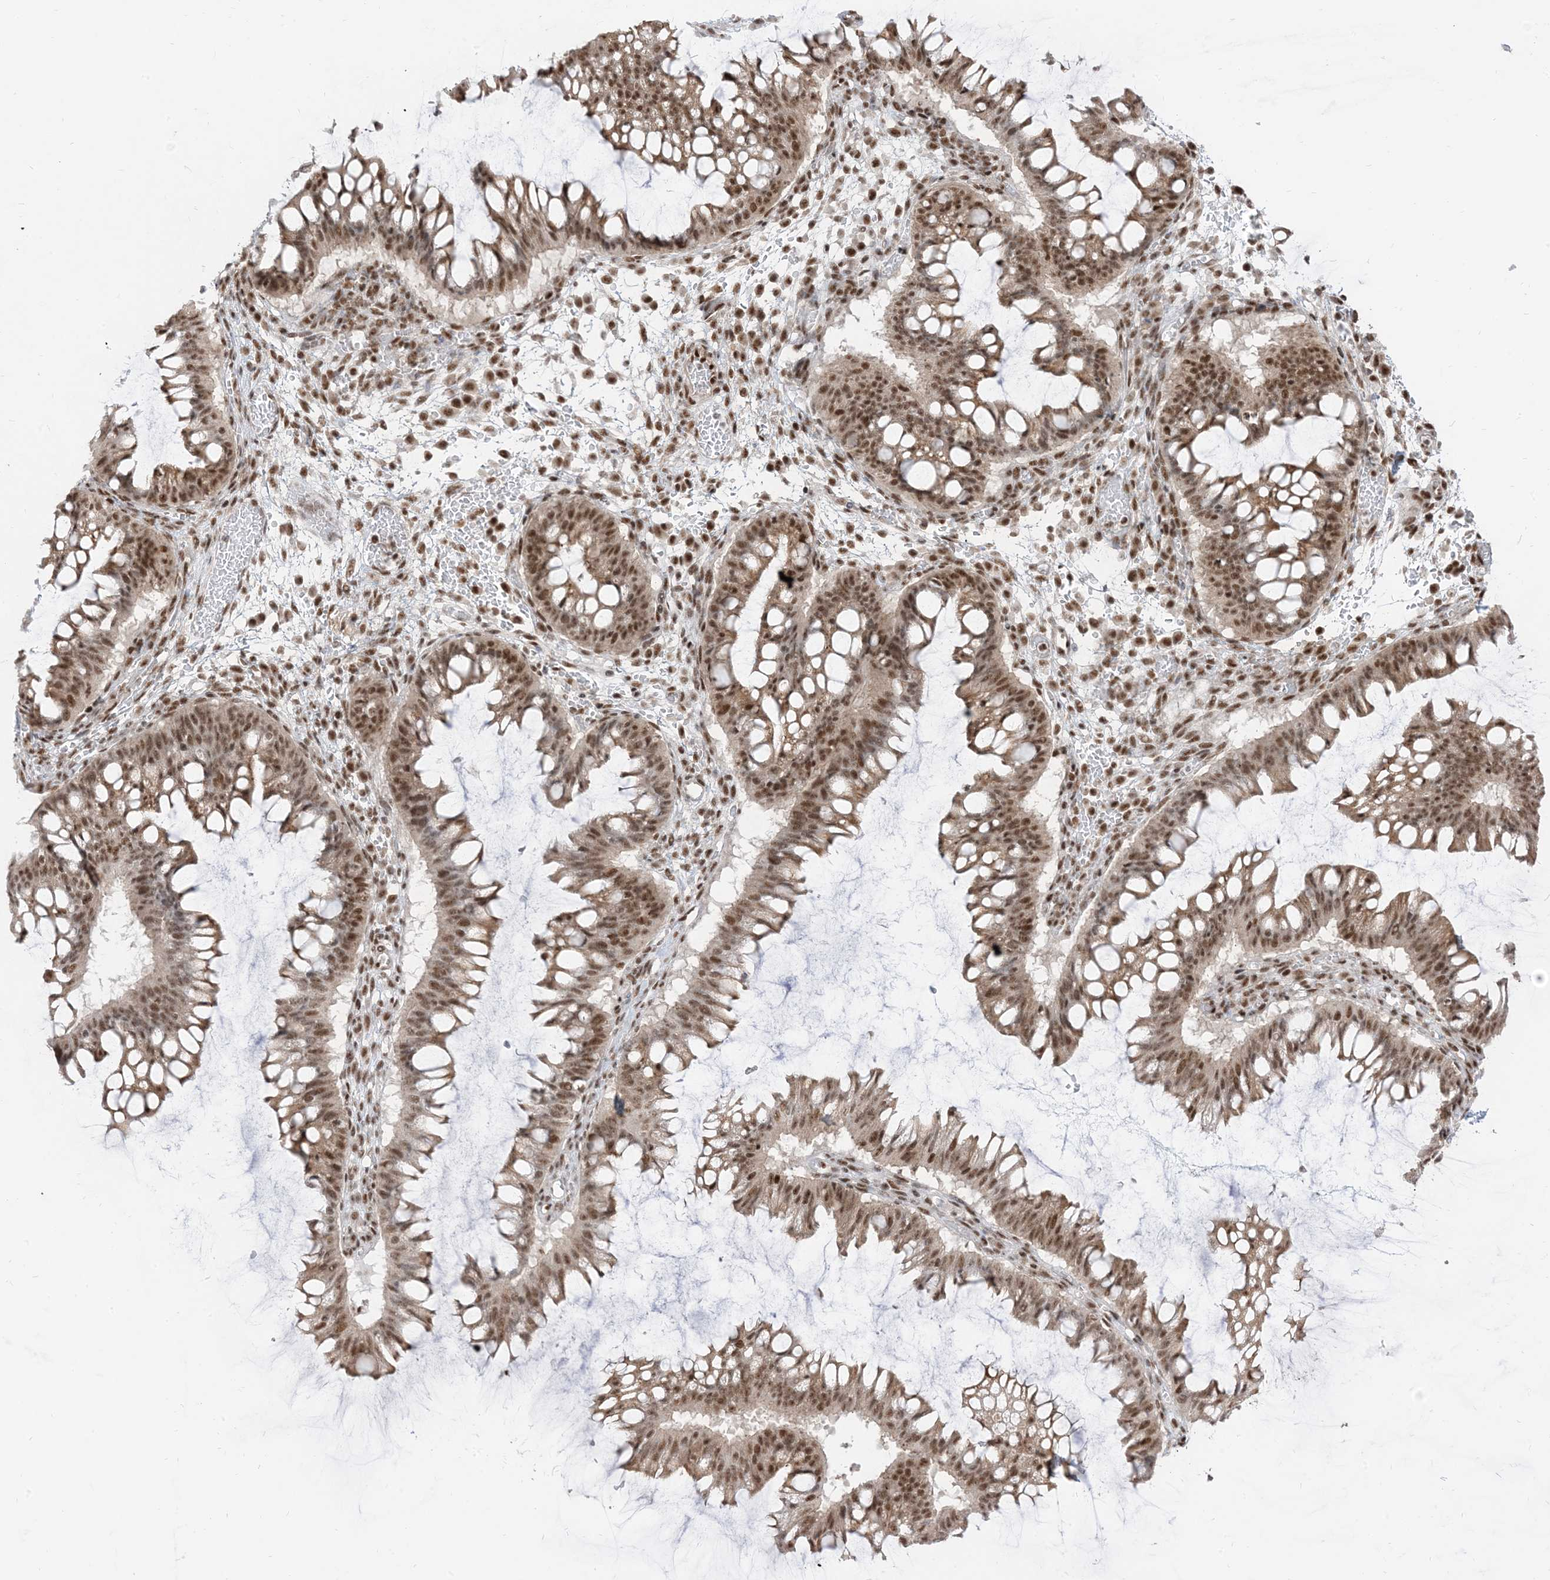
{"staining": {"intensity": "moderate", "quantity": ">75%", "location": "nuclear"}, "tissue": "ovarian cancer", "cell_type": "Tumor cells", "image_type": "cancer", "snomed": [{"axis": "morphology", "description": "Cystadenocarcinoma, mucinous, NOS"}, {"axis": "topography", "description": "Ovary"}], "caption": "Protein analysis of mucinous cystadenocarcinoma (ovarian) tissue shows moderate nuclear expression in approximately >75% of tumor cells. The staining was performed using DAB, with brown indicating positive protein expression. Nuclei are stained blue with hematoxylin.", "gene": "ARGLU1", "patient": {"sex": "female", "age": 73}}